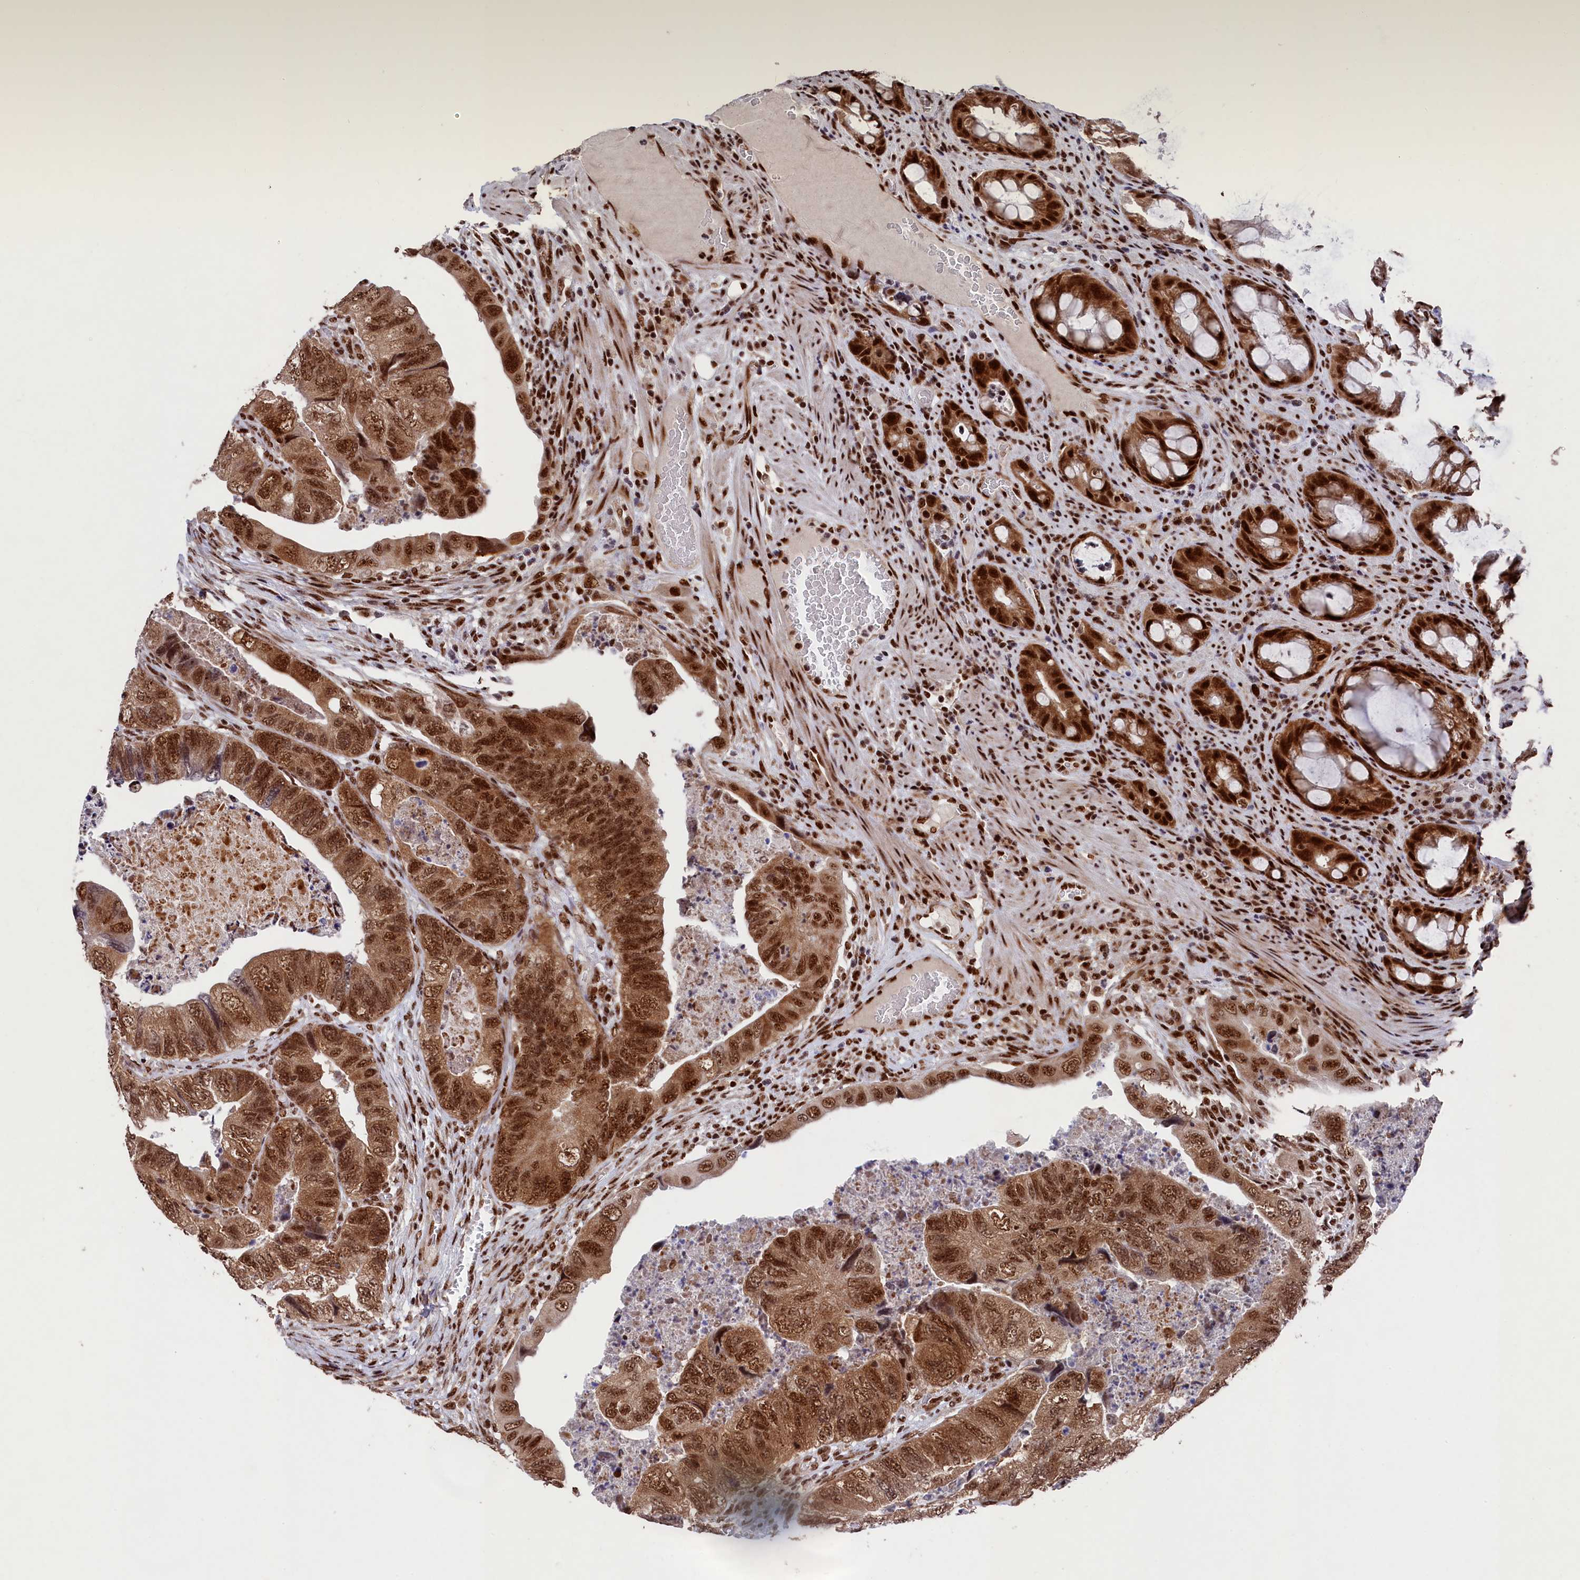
{"staining": {"intensity": "strong", "quantity": ">75%", "location": "cytoplasmic/membranous,nuclear"}, "tissue": "colorectal cancer", "cell_type": "Tumor cells", "image_type": "cancer", "snomed": [{"axis": "morphology", "description": "Adenocarcinoma, NOS"}, {"axis": "topography", "description": "Rectum"}], "caption": "This micrograph exhibits colorectal cancer (adenocarcinoma) stained with immunohistochemistry (IHC) to label a protein in brown. The cytoplasmic/membranous and nuclear of tumor cells show strong positivity for the protein. Nuclei are counter-stained blue.", "gene": "PRPF31", "patient": {"sex": "male", "age": 63}}